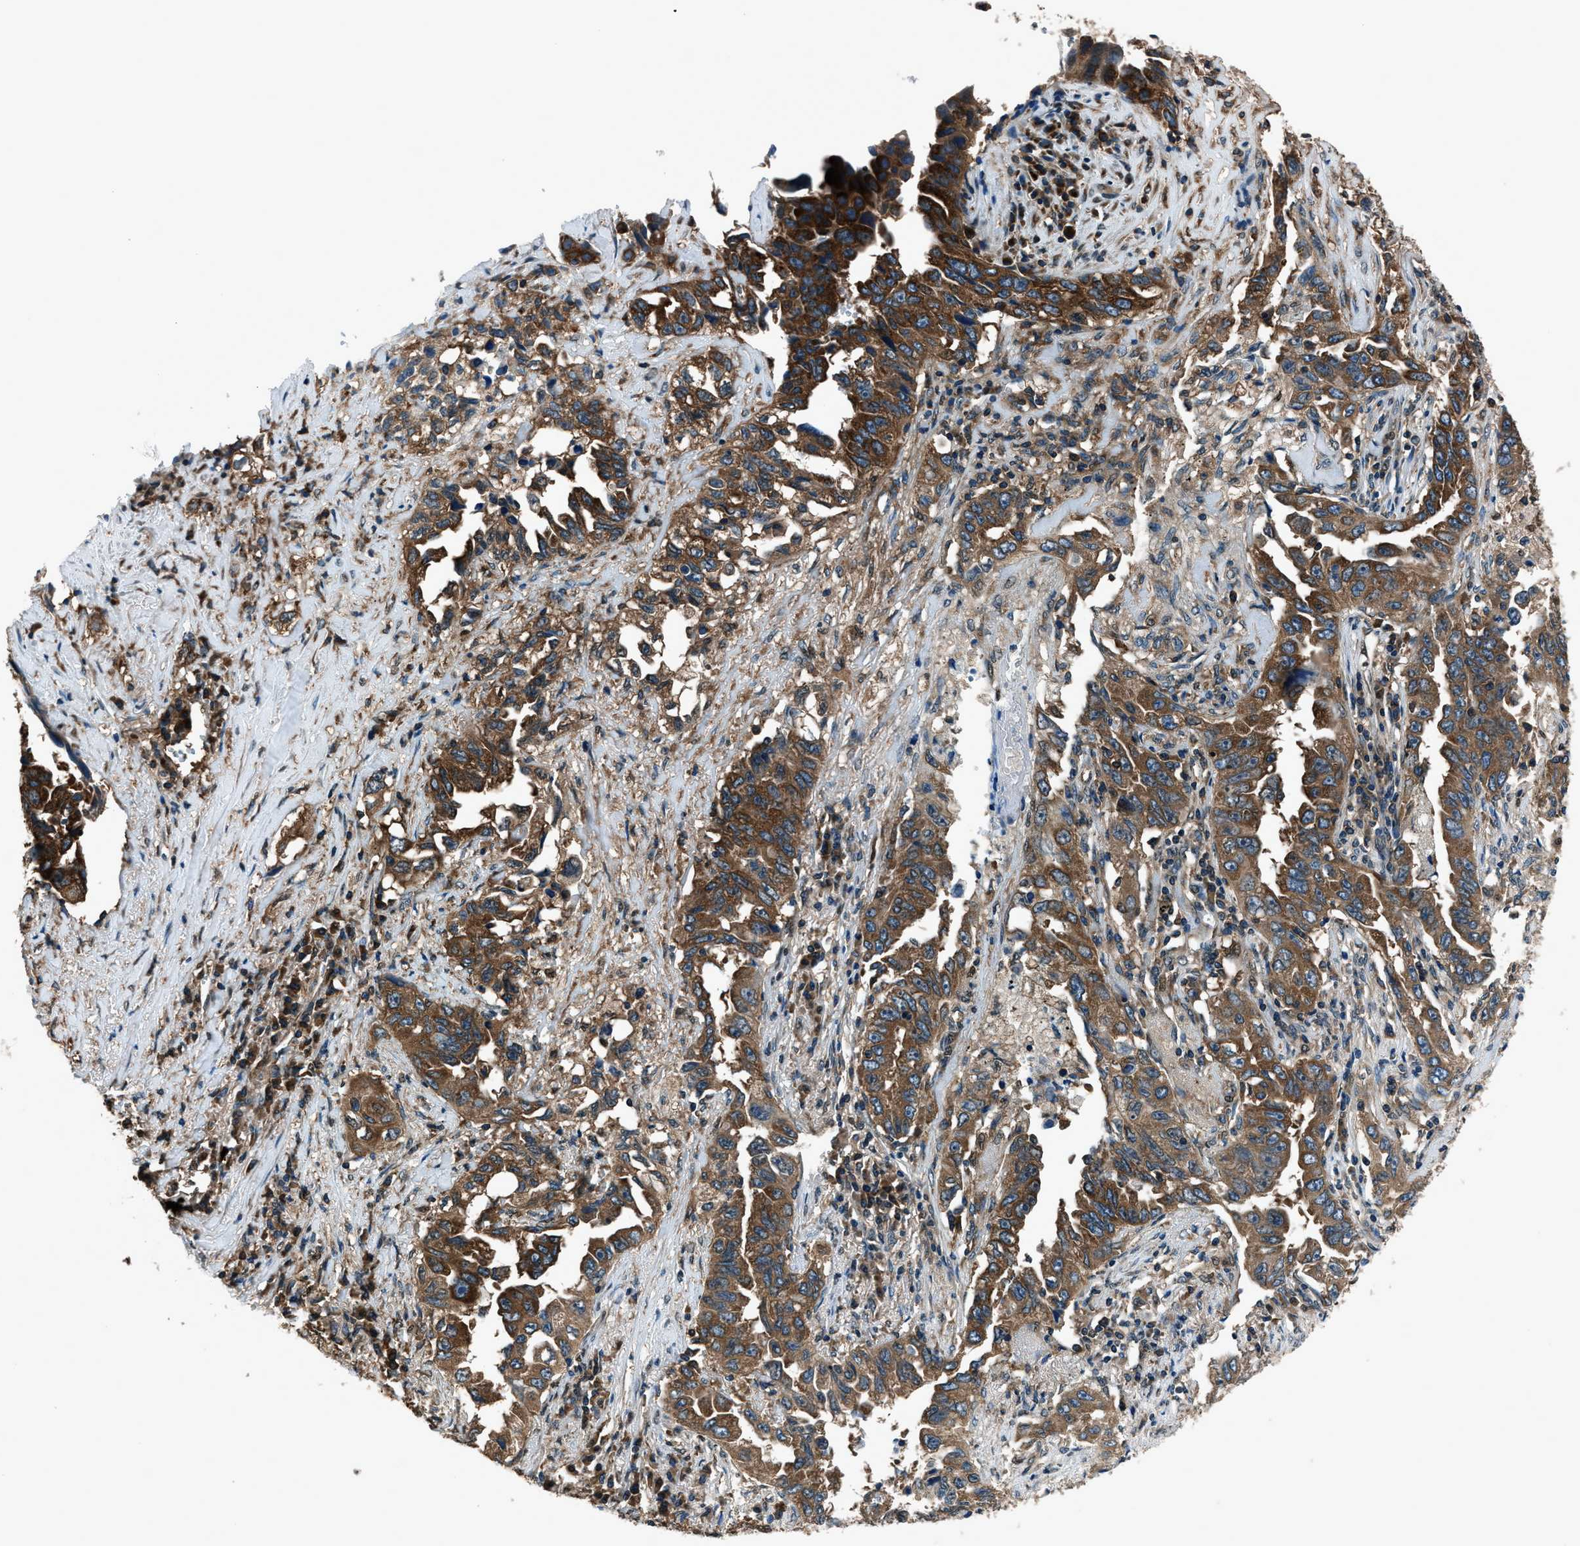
{"staining": {"intensity": "strong", "quantity": ">75%", "location": "cytoplasmic/membranous"}, "tissue": "lung cancer", "cell_type": "Tumor cells", "image_type": "cancer", "snomed": [{"axis": "morphology", "description": "Adenocarcinoma, NOS"}, {"axis": "topography", "description": "Lung"}], "caption": "Lung cancer stained for a protein demonstrates strong cytoplasmic/membranous positivity in tumor cells. (brown staining indicates protein expression, while blue staining denotes nuclei).", "gene": "ARFGAP2", "patient": {"sex": "female", "age": 51}}